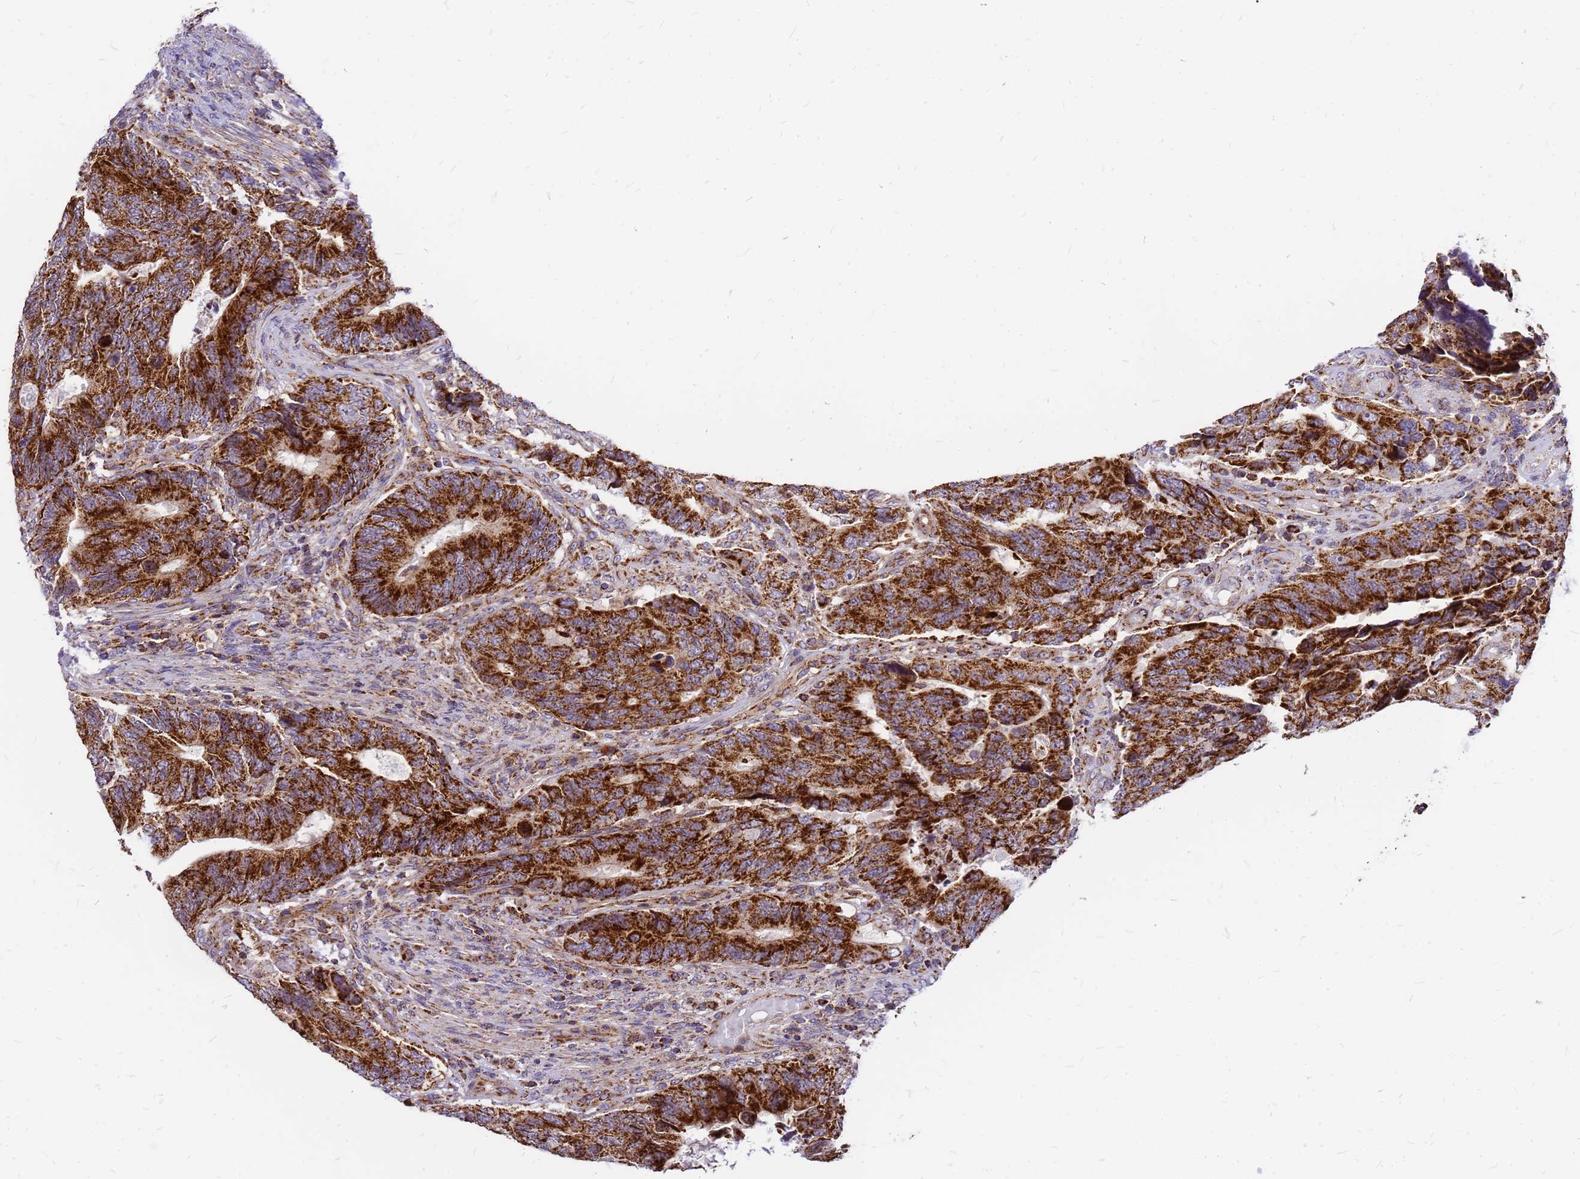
{"staining": {"intensity": "strong", "quantity": ">75%", "location": "cytoplasmic/membranous"}, "tissue": "colorectal cancer", "cell_type": "Tumor cells", "image_type": "cancer", "snomed": [{"axis": "morphology", "description": "Adenocarcinoma, NOS"}, {"axis": "topography", "description": "Colon"}], "caption": "IHC image of adenocarcinoma (colorectal) stained for a protein (brown), which exhibits high levels of strong cytoplasmic/membranous positivity in about >75% of tumor cells.", "gene": "MRPS26", "patient": {"sex": "male", "age": 87}}